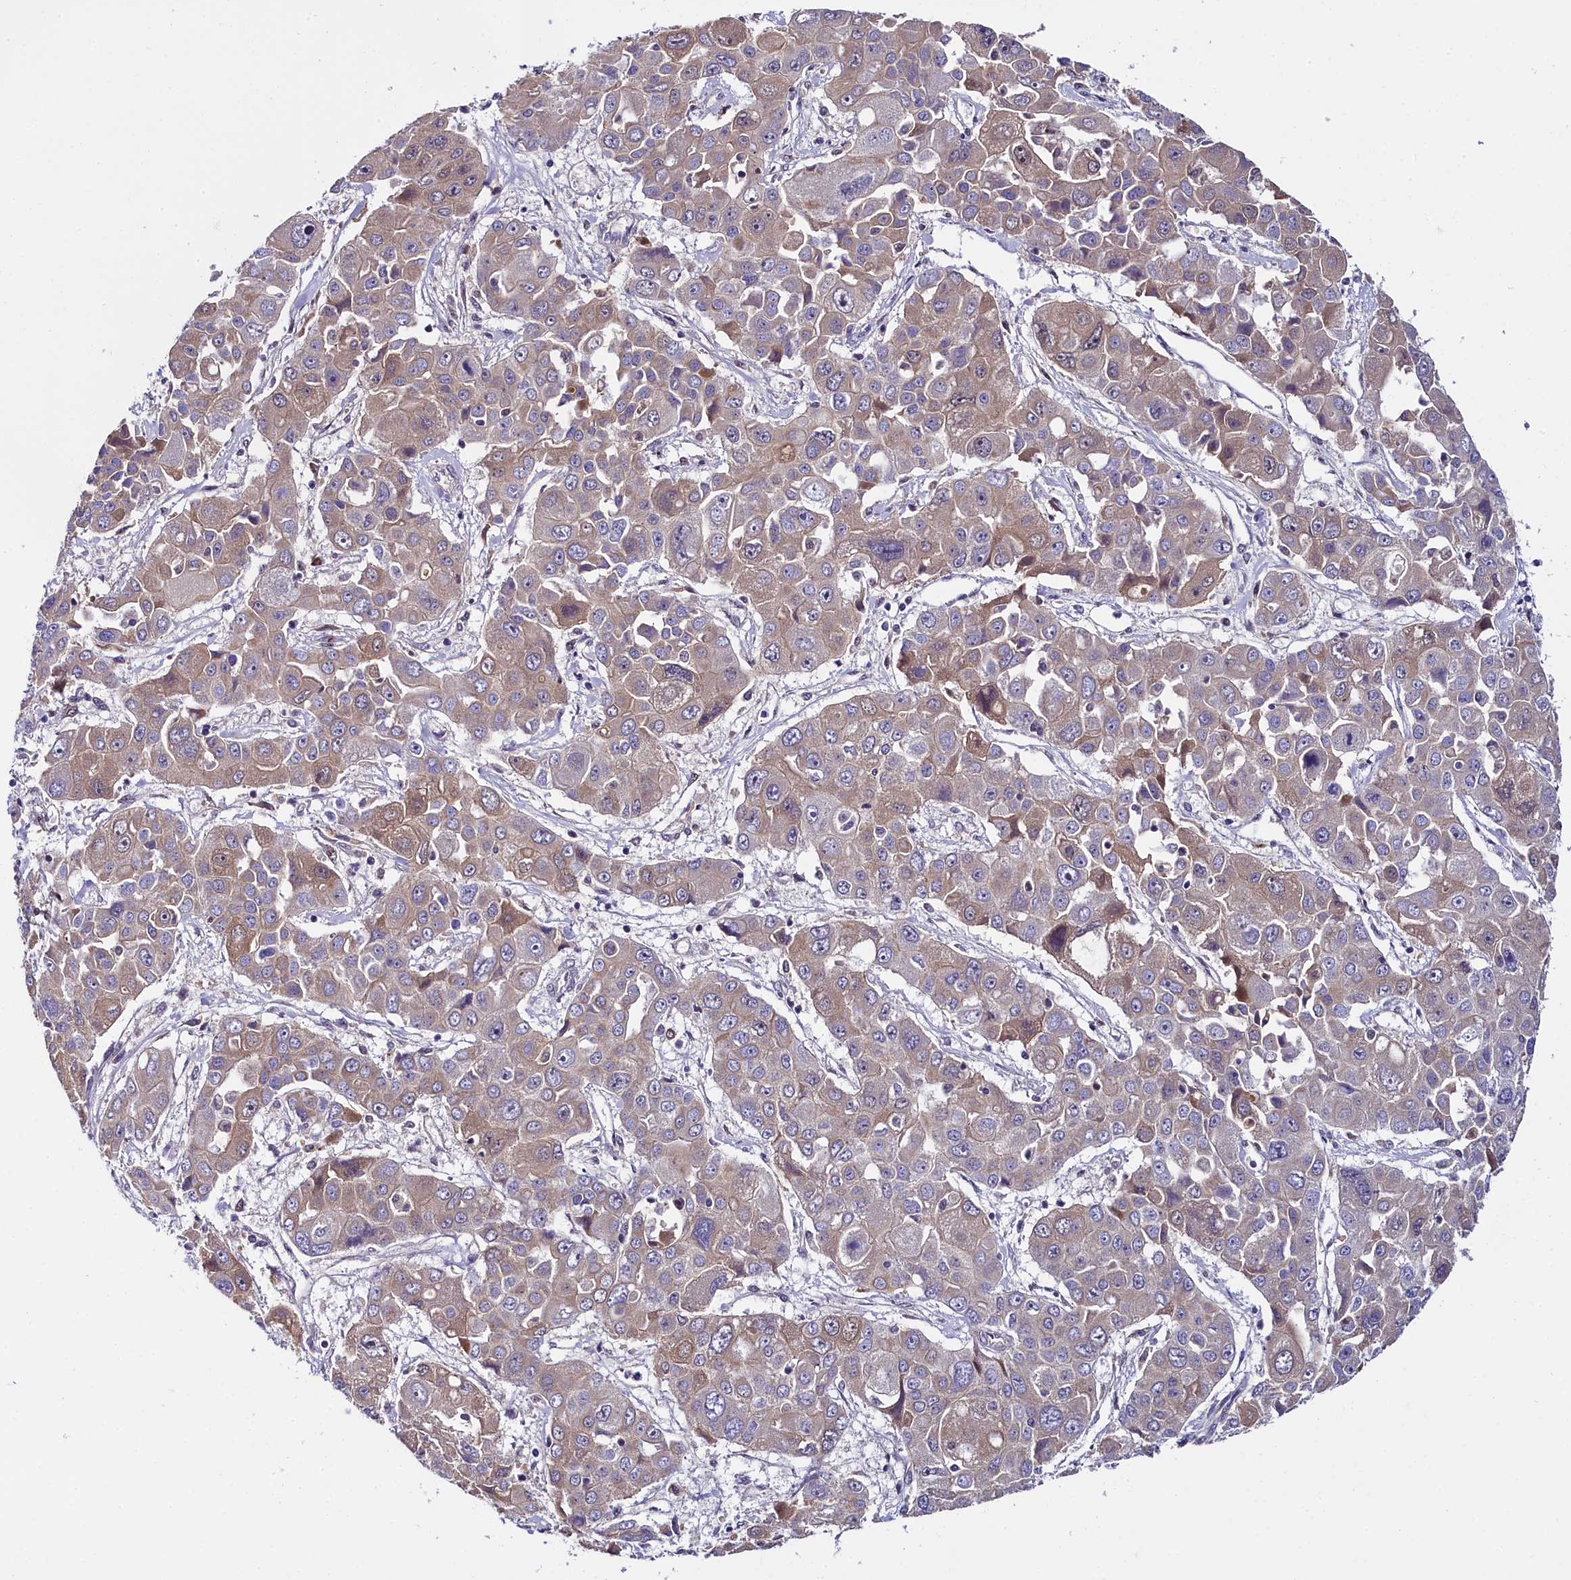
{"staining": {"intensity": "weak", "quantity": "<25%", "location": "cytoplasmic/membranous"}, "tissue": "liver cancer", "cell_type": "Tumor cells", "image_type": "cancer", "snomed": [{"axis": "morphology", "description": "Cholangiocarcinoma"}, {"axis": "topography", "description": "Liver"}], "caption": "Immunohistochemistry image of cholangiocarcinoma (liver) stained for a protein (brown), which exhibits no expression in tumor cells.", "gene": "ENKD1", "patient": {"sex": "male", "age": 67}}